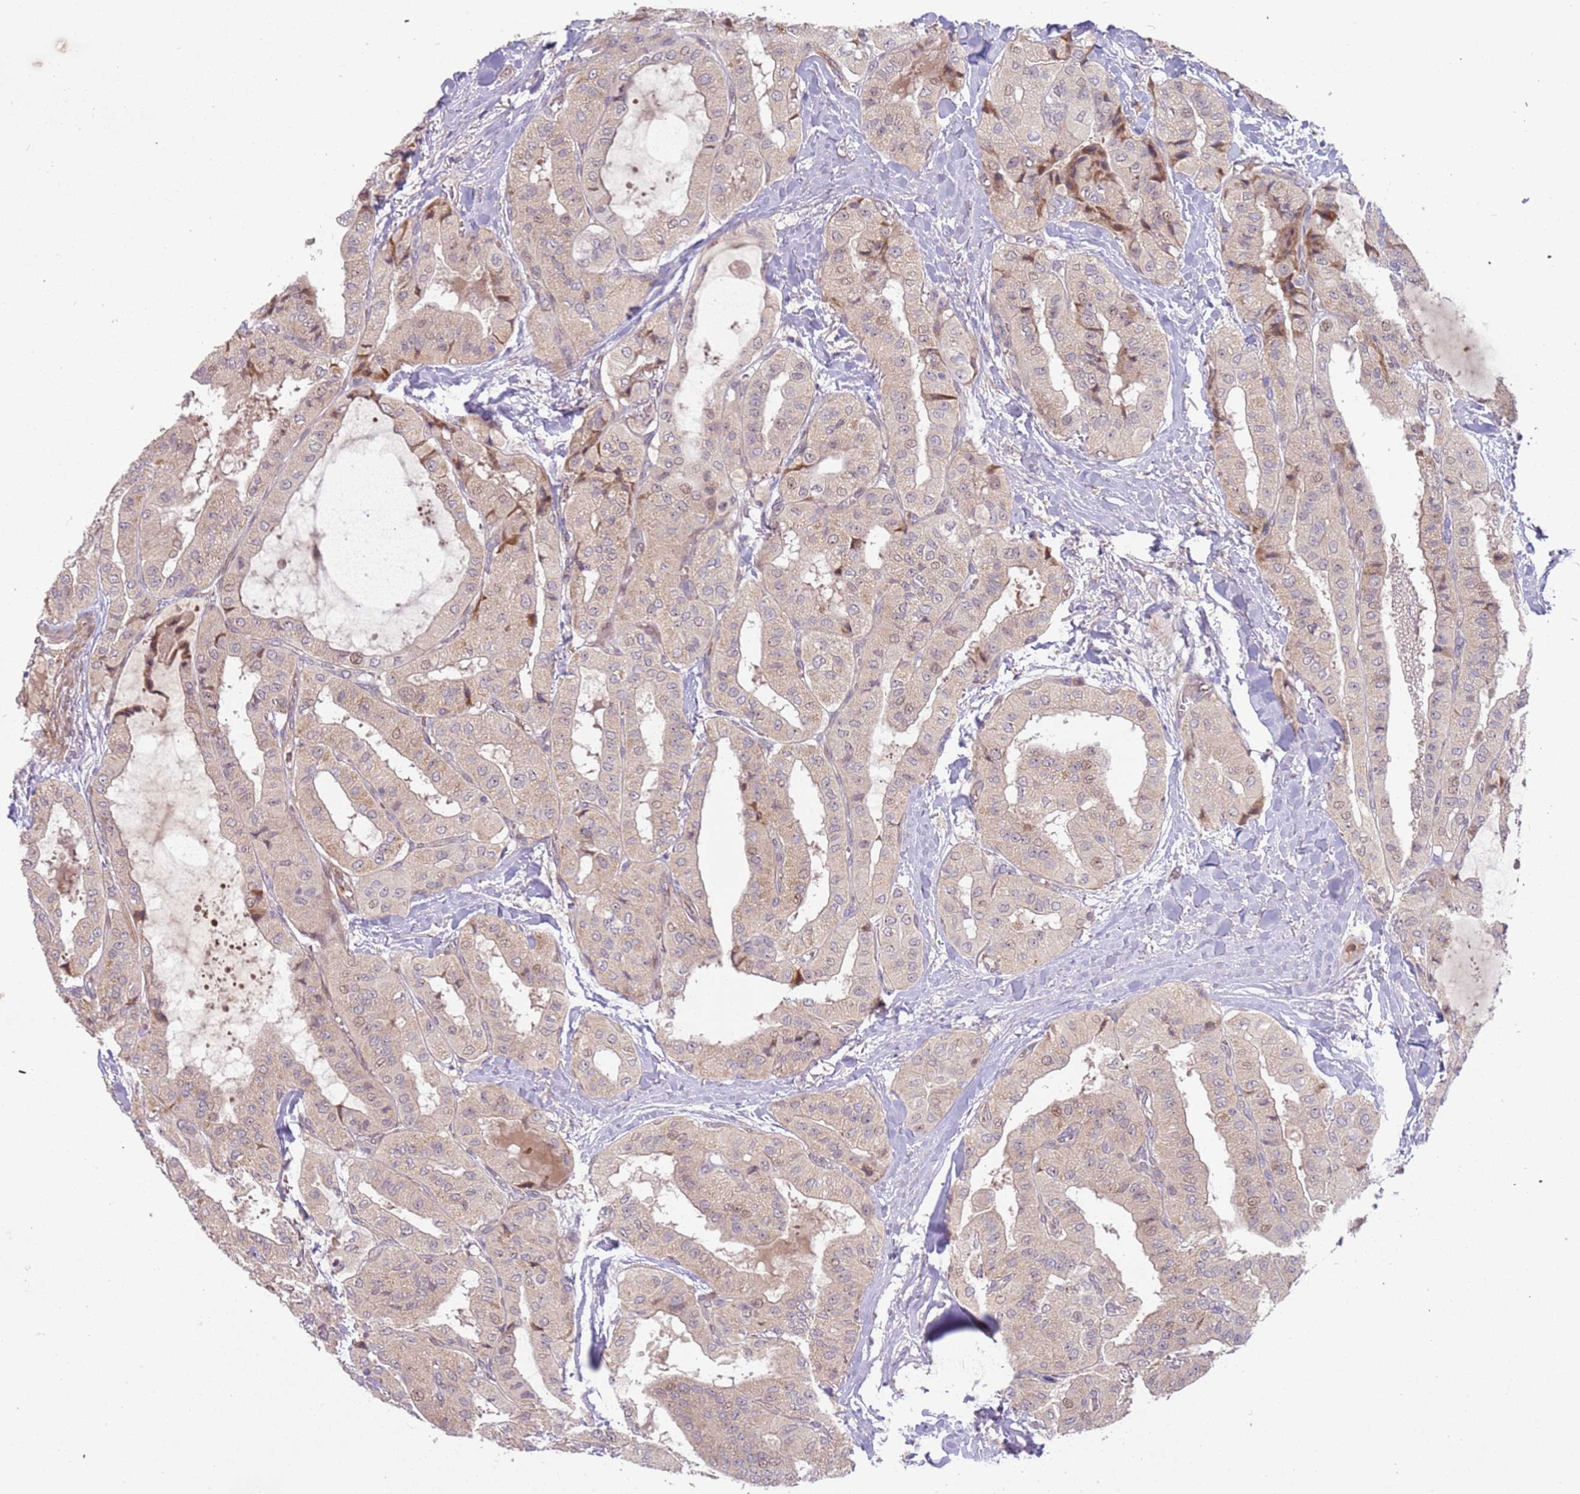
{"staining": {"intensity": "weak", "quantity": ">75%", "location": "cytoplasmic/membranous"}, "tissue": "thyroid cancer", "cell_type": "Tumor cells", "image_type": "cancer", "snomed": [{"axis": "morphology", "description": "Papillary adenocarcinoma, NOS"}, {"axis": "topography", "description": "Thyroid gland"}], "caption": "Immunohistochemistry (IHC) photomicrograph of neoplastic tissue: thyroid papillary adenocarcinoma stained using immunohistochemistry shows low levels of weak protein expression localized specifically in the cytoplasmic/membranous of tumor cells, appearing as a cytoplasmic/membranous brown color.", "gene": "TRAPPC6B", "patient": {"sex": "female", "age": 59}}